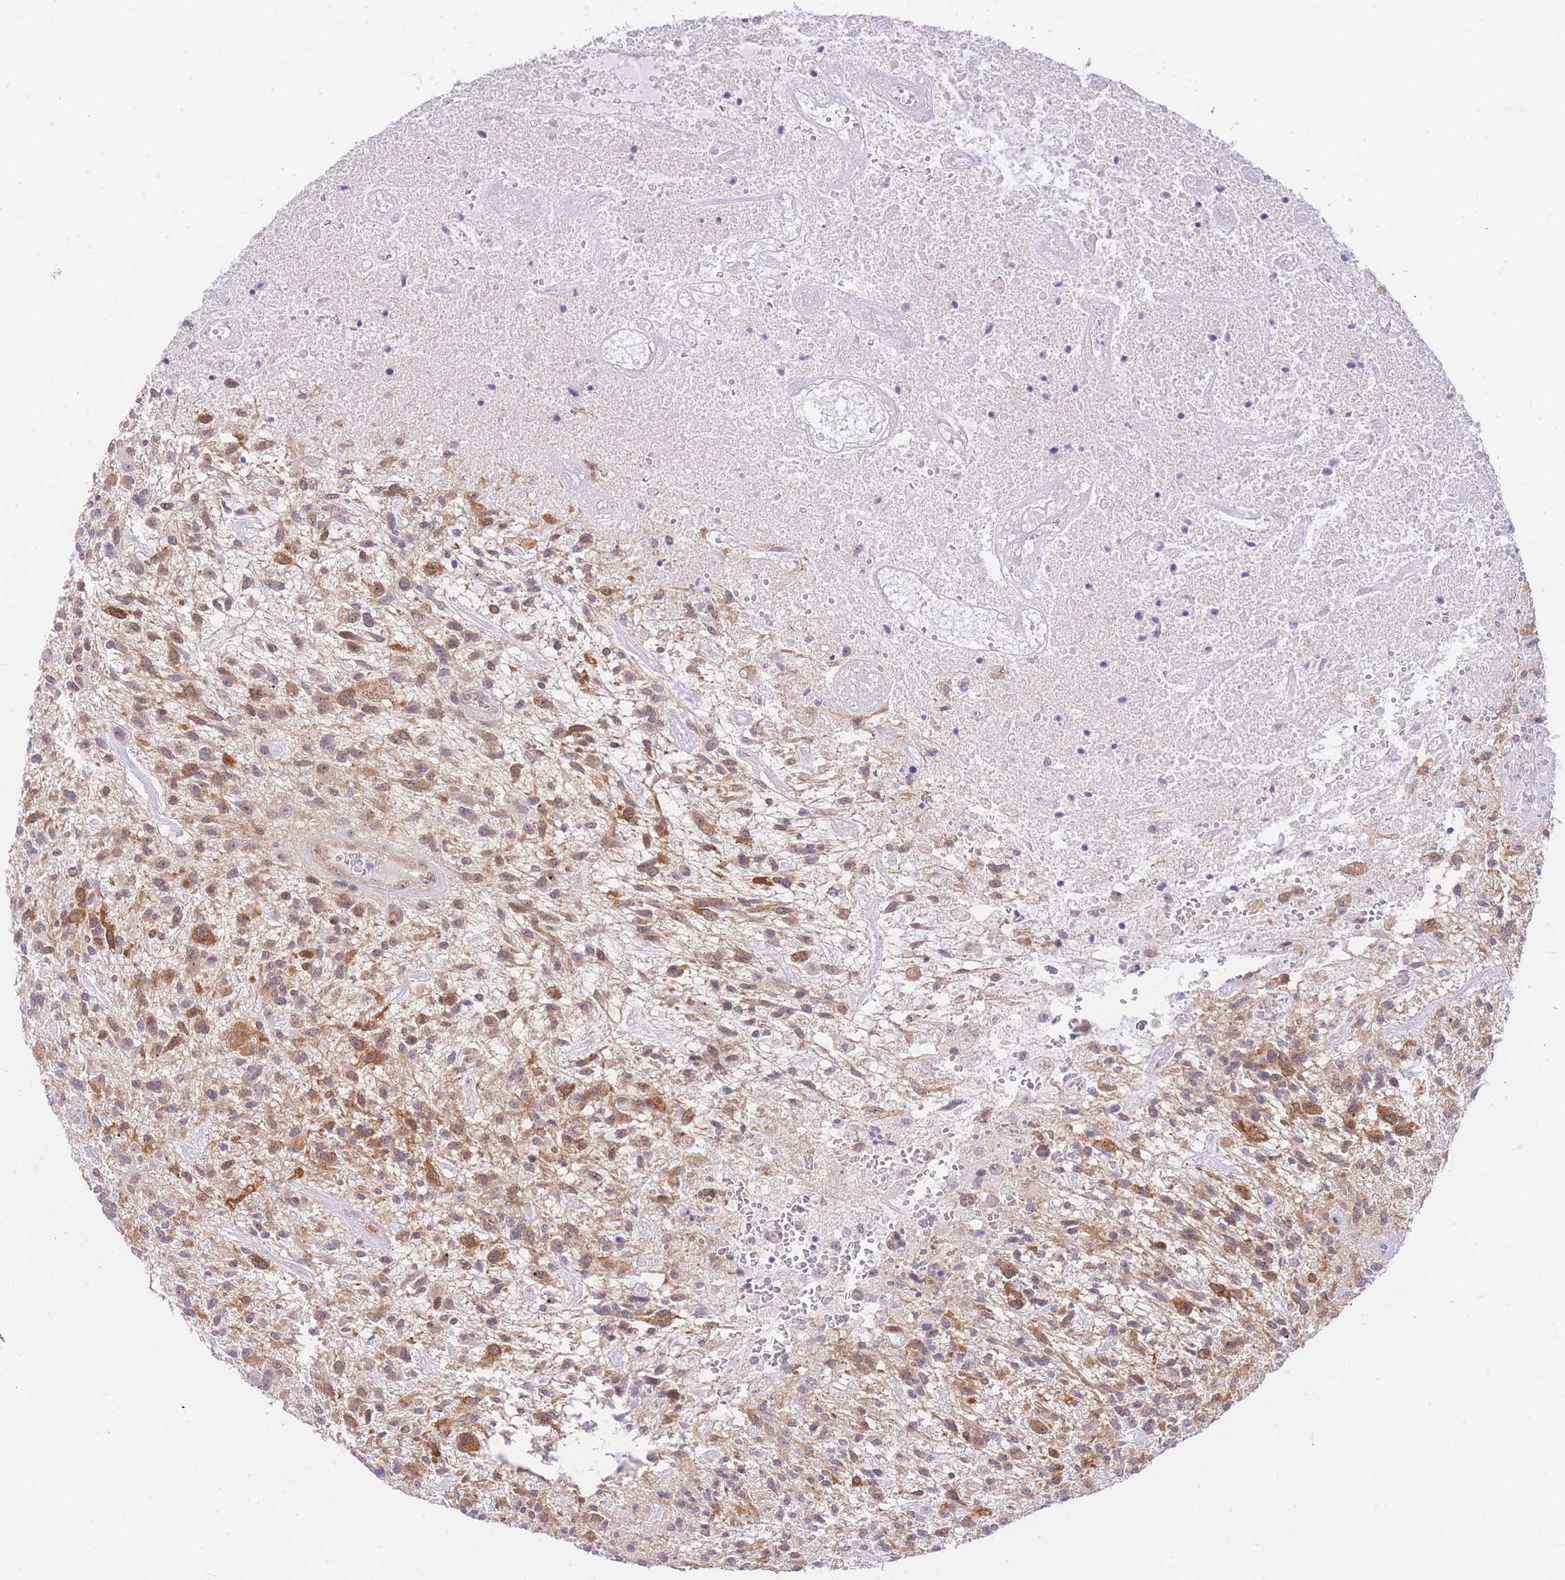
{"staining": {"intensity": "moderate", "quantity": ">75%", "location": "cytoplasmic/membranous"}, "tissue": "glioma", "cell_type": "Tumor cells", "image_type": "cancer", "snomed": [{"axis": "morphology", "description": "Glioma, malignant, High grade"}, {"axis": "topography", "description": "Brain"}], "caption": "A medium amount of moderate cytoplasmic/membranous staining is seen in approximately >75% of tumor cells in high-grade glioma (malignant) tissue.", "gene": "STK39", "patient": {"sex": "male", "age": 47}}